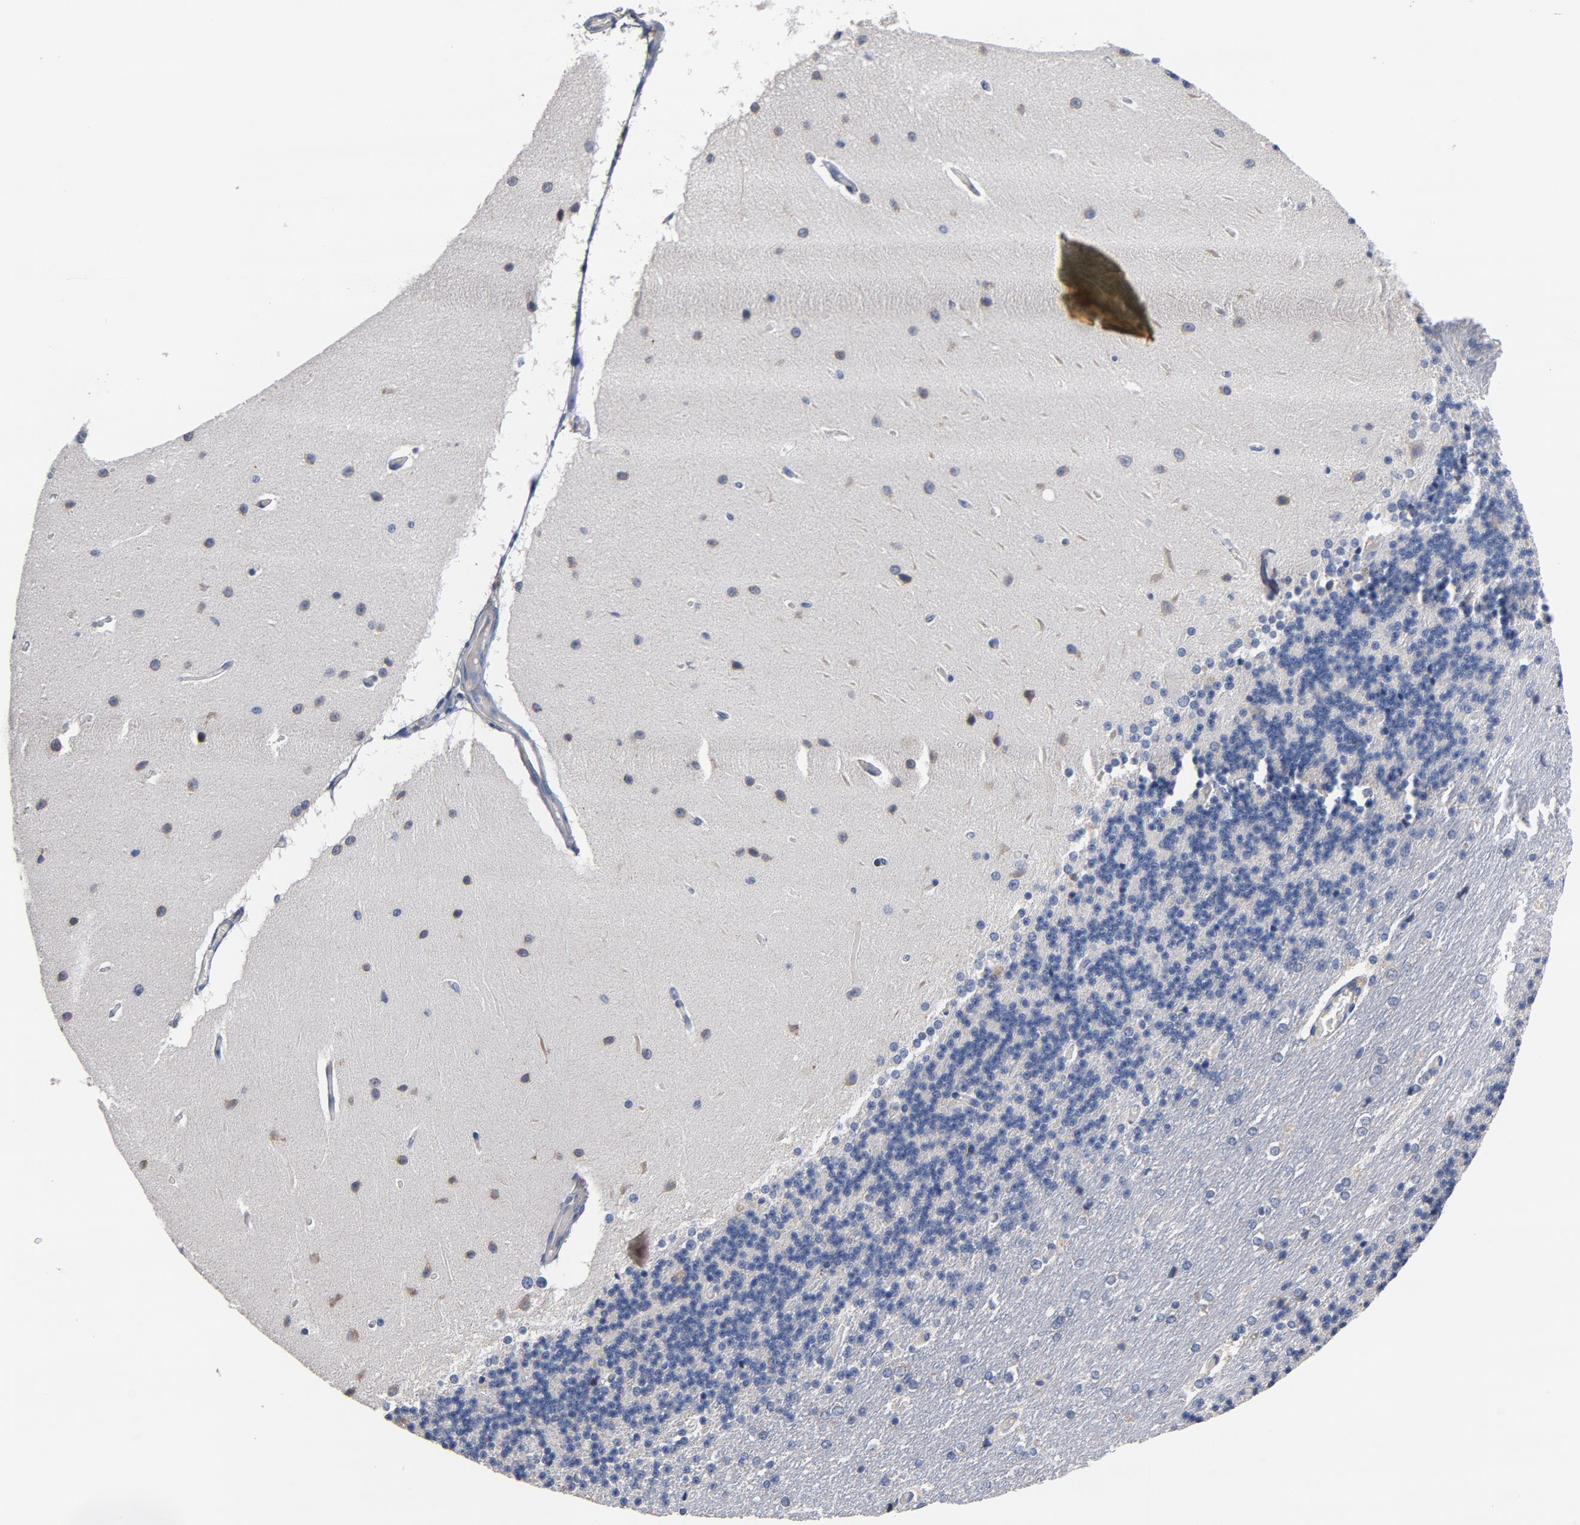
{"staining": {"intensity": "negative", "quantity": "none", "location": "none"}, "tissue": "cerebellum", "cell_type": "Cells in granular layer", "image_type": "normal", "snomed": [{"axis": "morphology", "description": "Normal tissue, NOS"}, {"axis": "topography", "description": "Cerebellum"}], "caption": "Immunohistochemical staining of unremarkable human cerebellum displays no significant staining in cells in granular layer. (IHC, brightfield microscopy, high magnification).", "gene": "TLR4", "patient": {"sex": "female", "age": 54}}